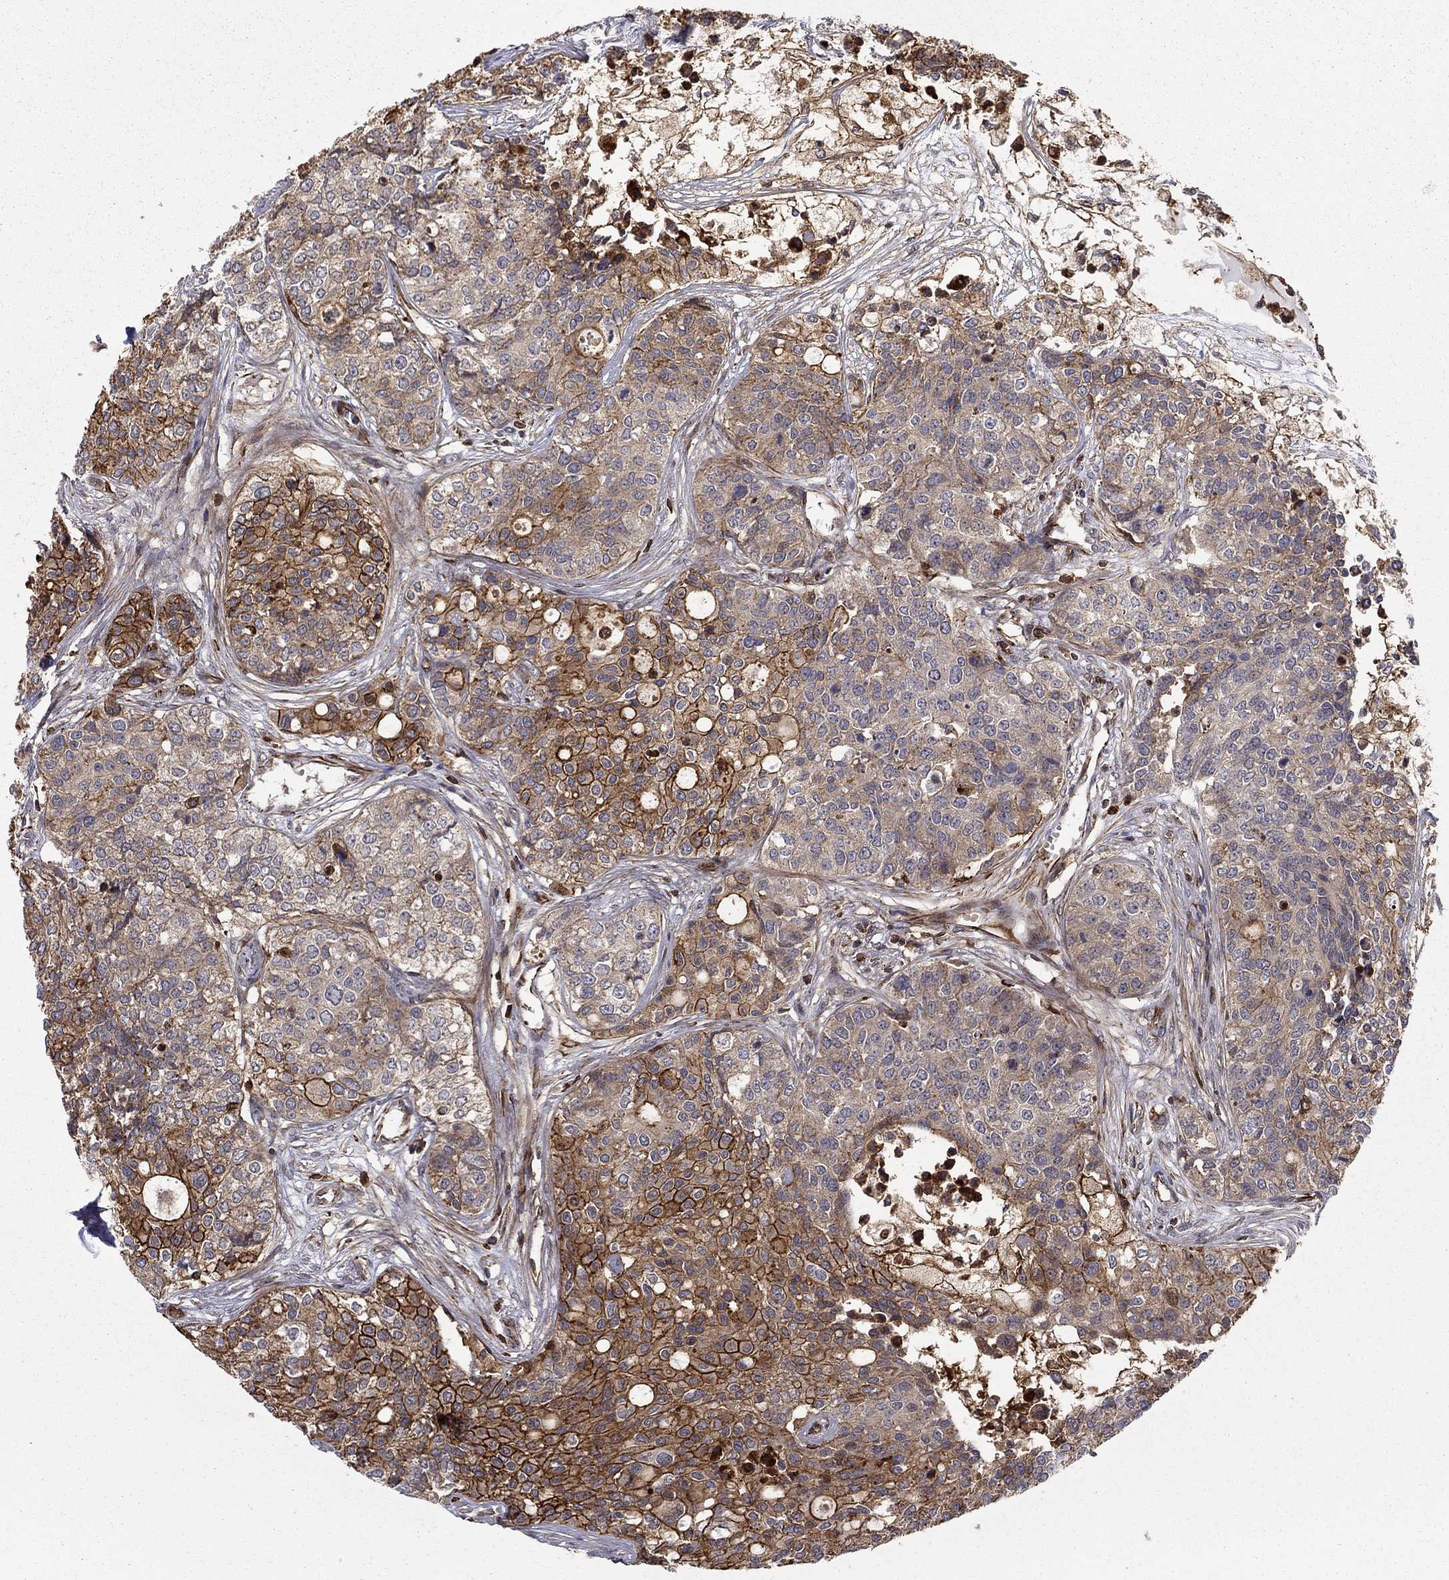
{"staining": {"intensity": "strong", "quantity": "<25%", "location": "cytoplasmic/membranous"}, "tissue": "carcinoid", "cell_type": "Tumor cells", "image_type": "cancer", "snomed": [{"axis": "morphology", "description": "Carcinoid, malignant, NOS"}, {"axis": "topography", "description": "Colon"}], "caption": "DAB immunohistochemical staining of carcinoid reveals strong cytoplasmic/membranous protein expression in about <25% of tumor cells.", "gene": "ADM", "patient": {"sex": "male", "age": 81}}